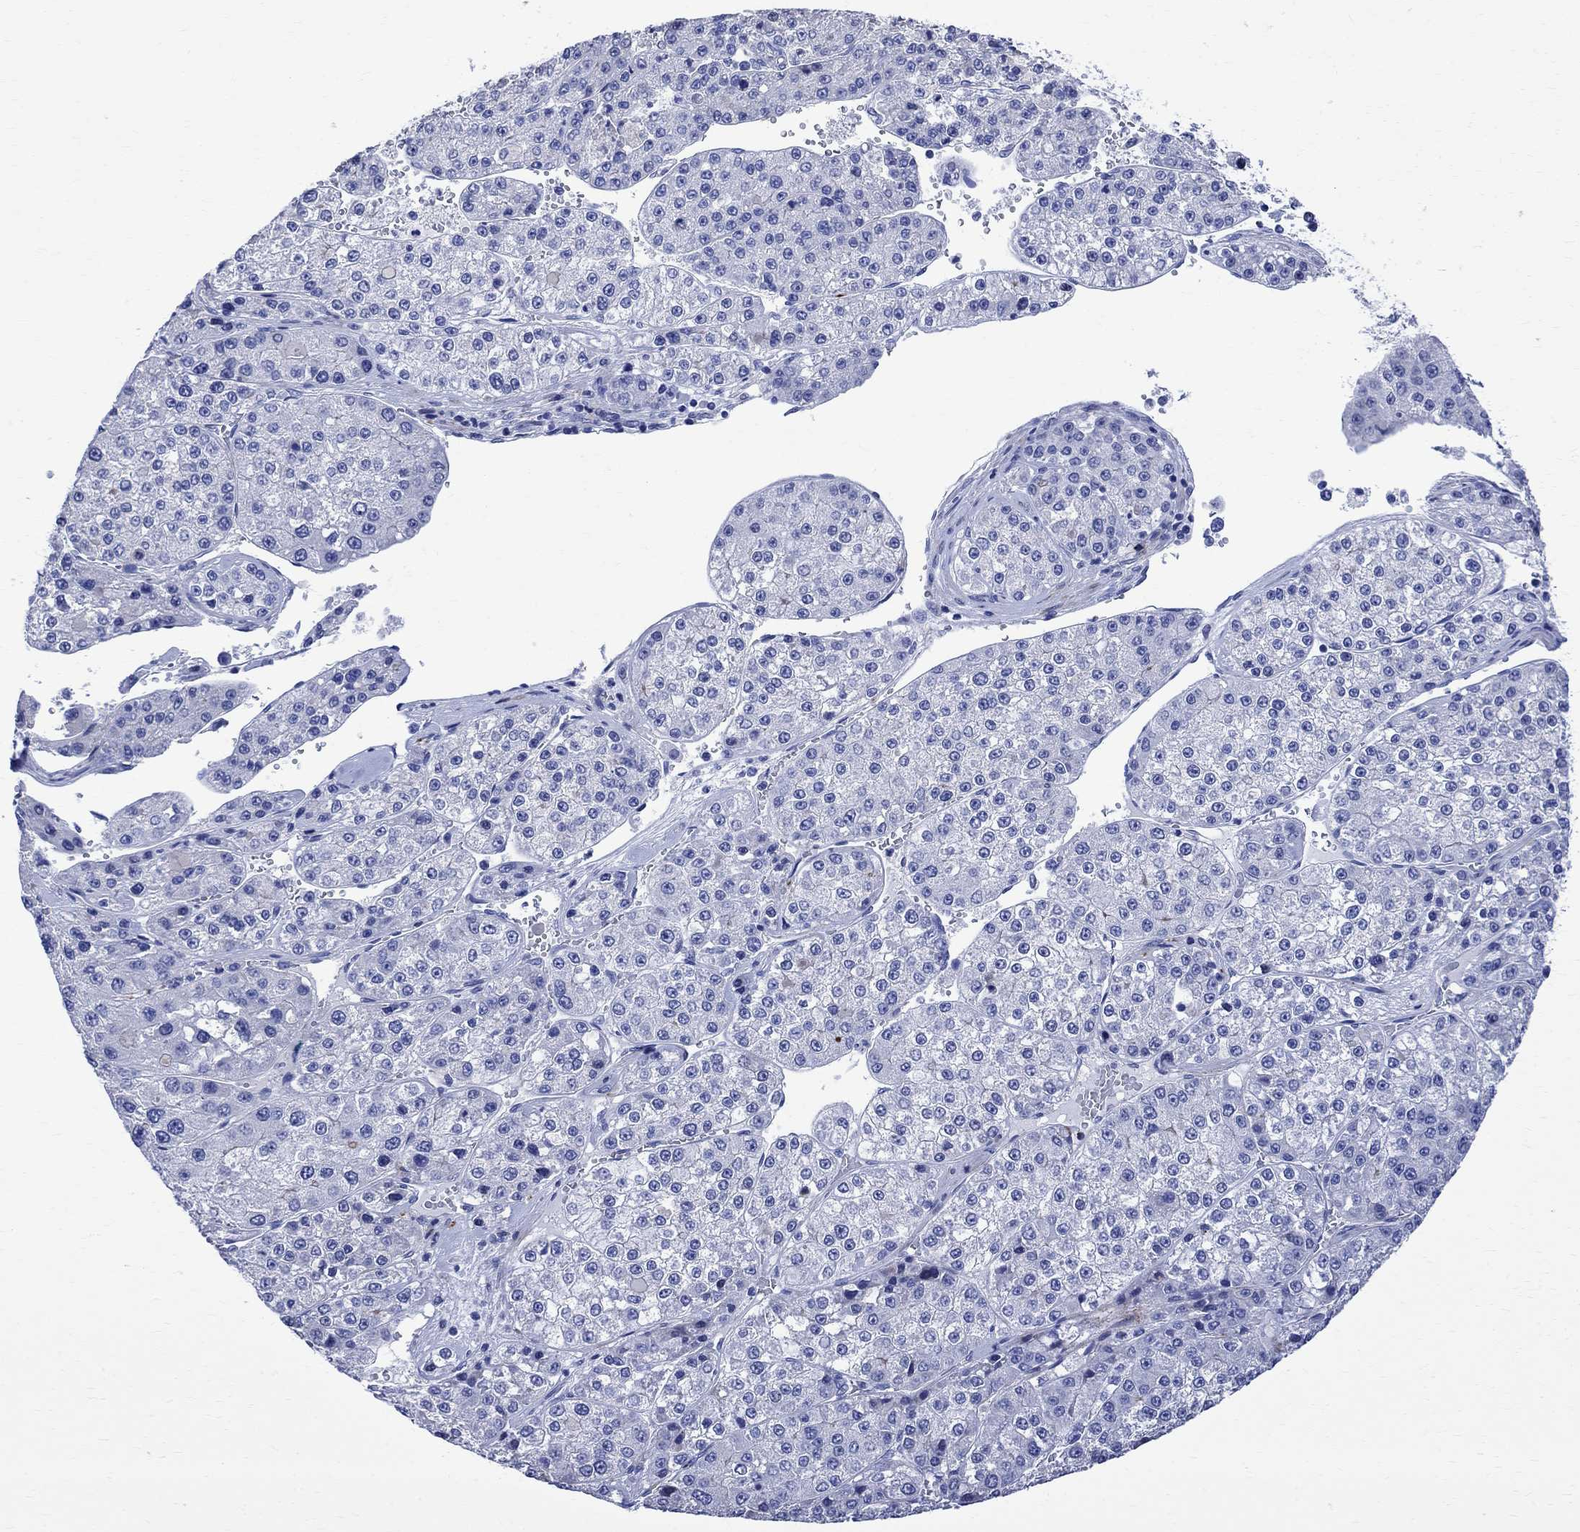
{"staining": {"intensity": "negative", "quantity": "none", "location": "none"}, "tissue": "liver cancer", "cell_type": "Tumor cells", "image_type": "cancer", "snomed": [{"axis": "morphology", "description": "Carcinoma, Hepatocellular, NOS"}, {"axis": "topography", "description": "Liver"}], "caption": "A micrograph of liver hepatocellular carcinoma stained for a protein reveals no brown staining in tumor cells.", "gene": "PARVB", "patient": {"sex": "female", "age": 73}}